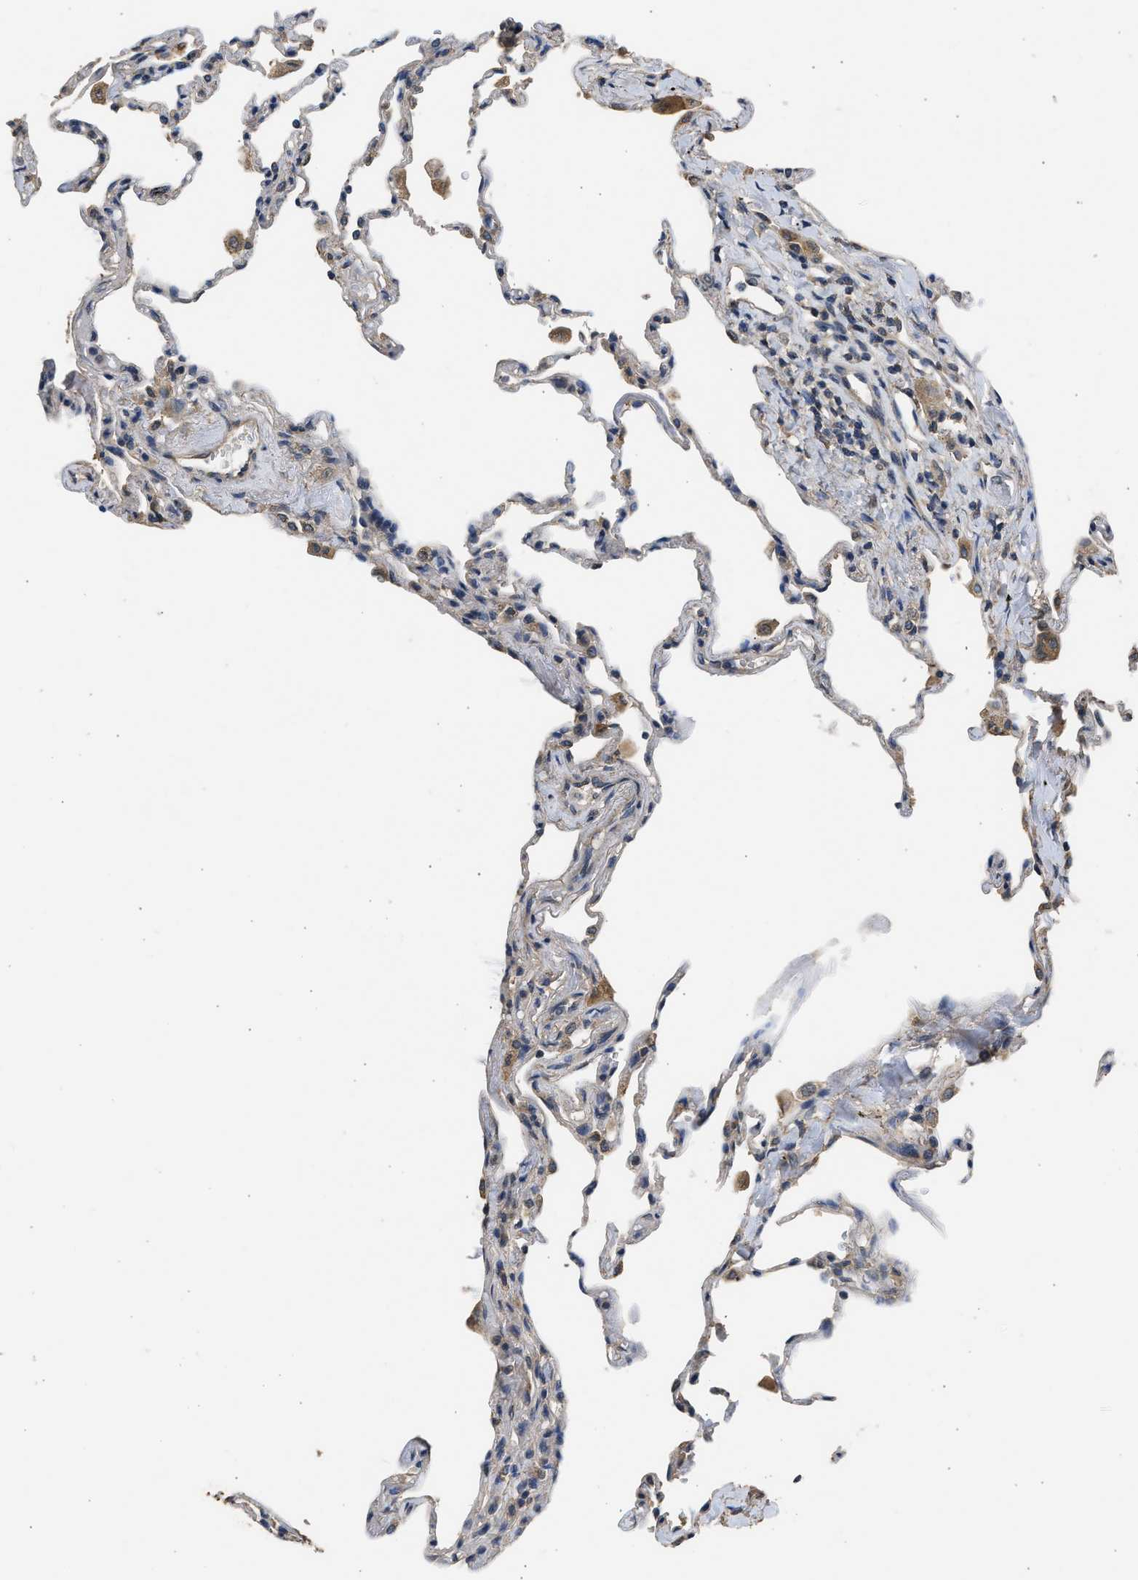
{"staining": {"intensity": "weak", "quantity": "<25%", "location": "cytoplasmic/membranous"}, "tissue": "lung", "cell_type": "Alveolar cells", "image_type": "normal", "snomed": [{"axis": "morphology", "description": "Normal tissue, NOS"}, {"axis": "topography", "description": "Lung"}], "caption": "An immunohistochemistry (IHC) image of benign lung is shown. There is no staining in alveolar cells of lung. Nuclei are stained in blue.", "gene": "SPINT2", "patient": {"sex": "male", "age": 59}}